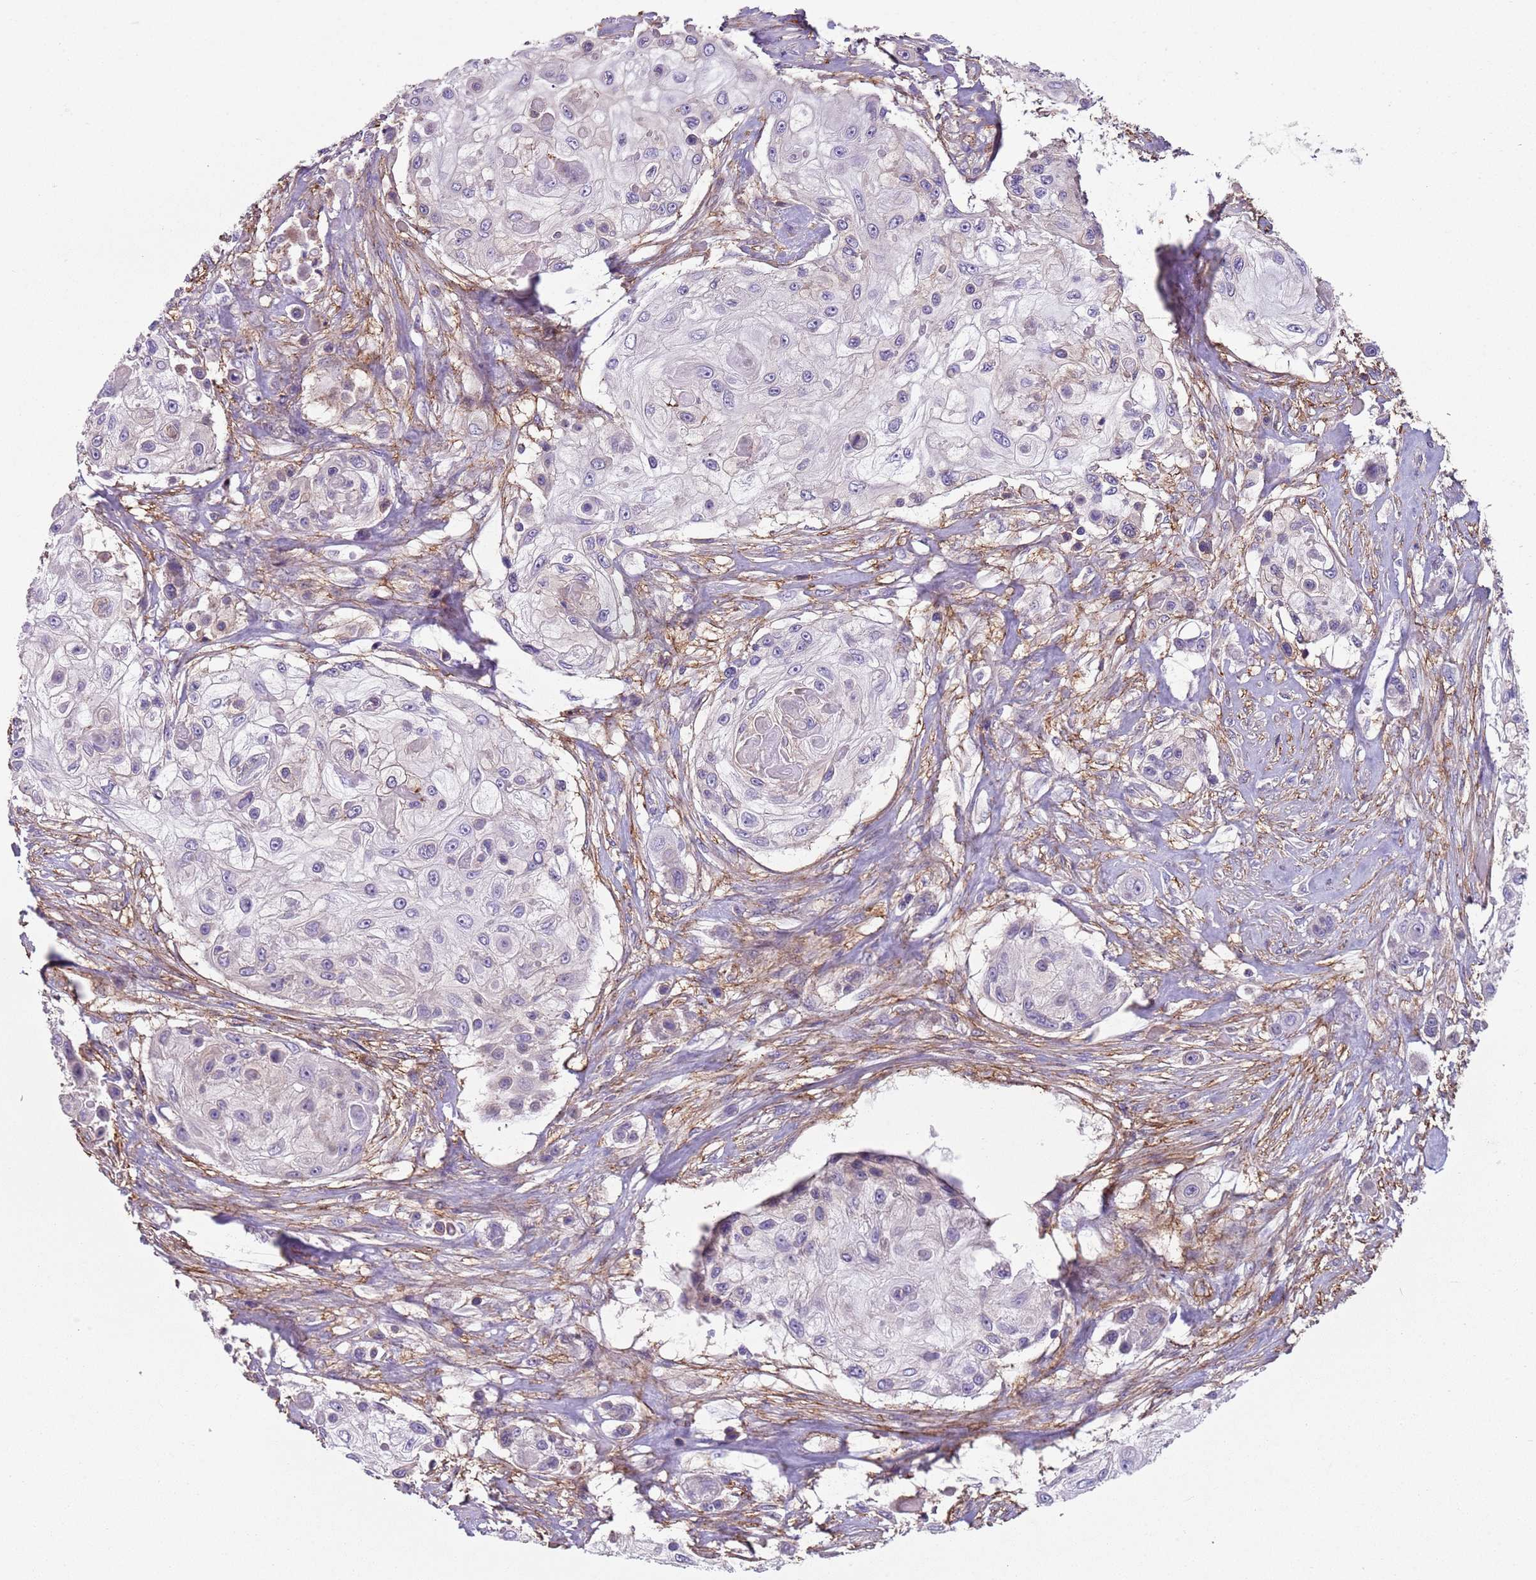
{"staining": {"intensity": "negative", "quantity": "none", "location": "none"}, "tissue": "skin cancer", "cell_type": "Tumor cells", "image_type": "cancer", "snomed": [{"axis": "morphology", "description": "Squamous cell carcinoma, NOS"}, {"axis": "topography", "description": "Skin"}], "caption": "An immunohistochemistry photomicrograph of skin cancer is shown. There is no staining in tumor cells of skin cancer.", "gene": "GNAI3", "patient": {"sex": "male", "age": 67}}